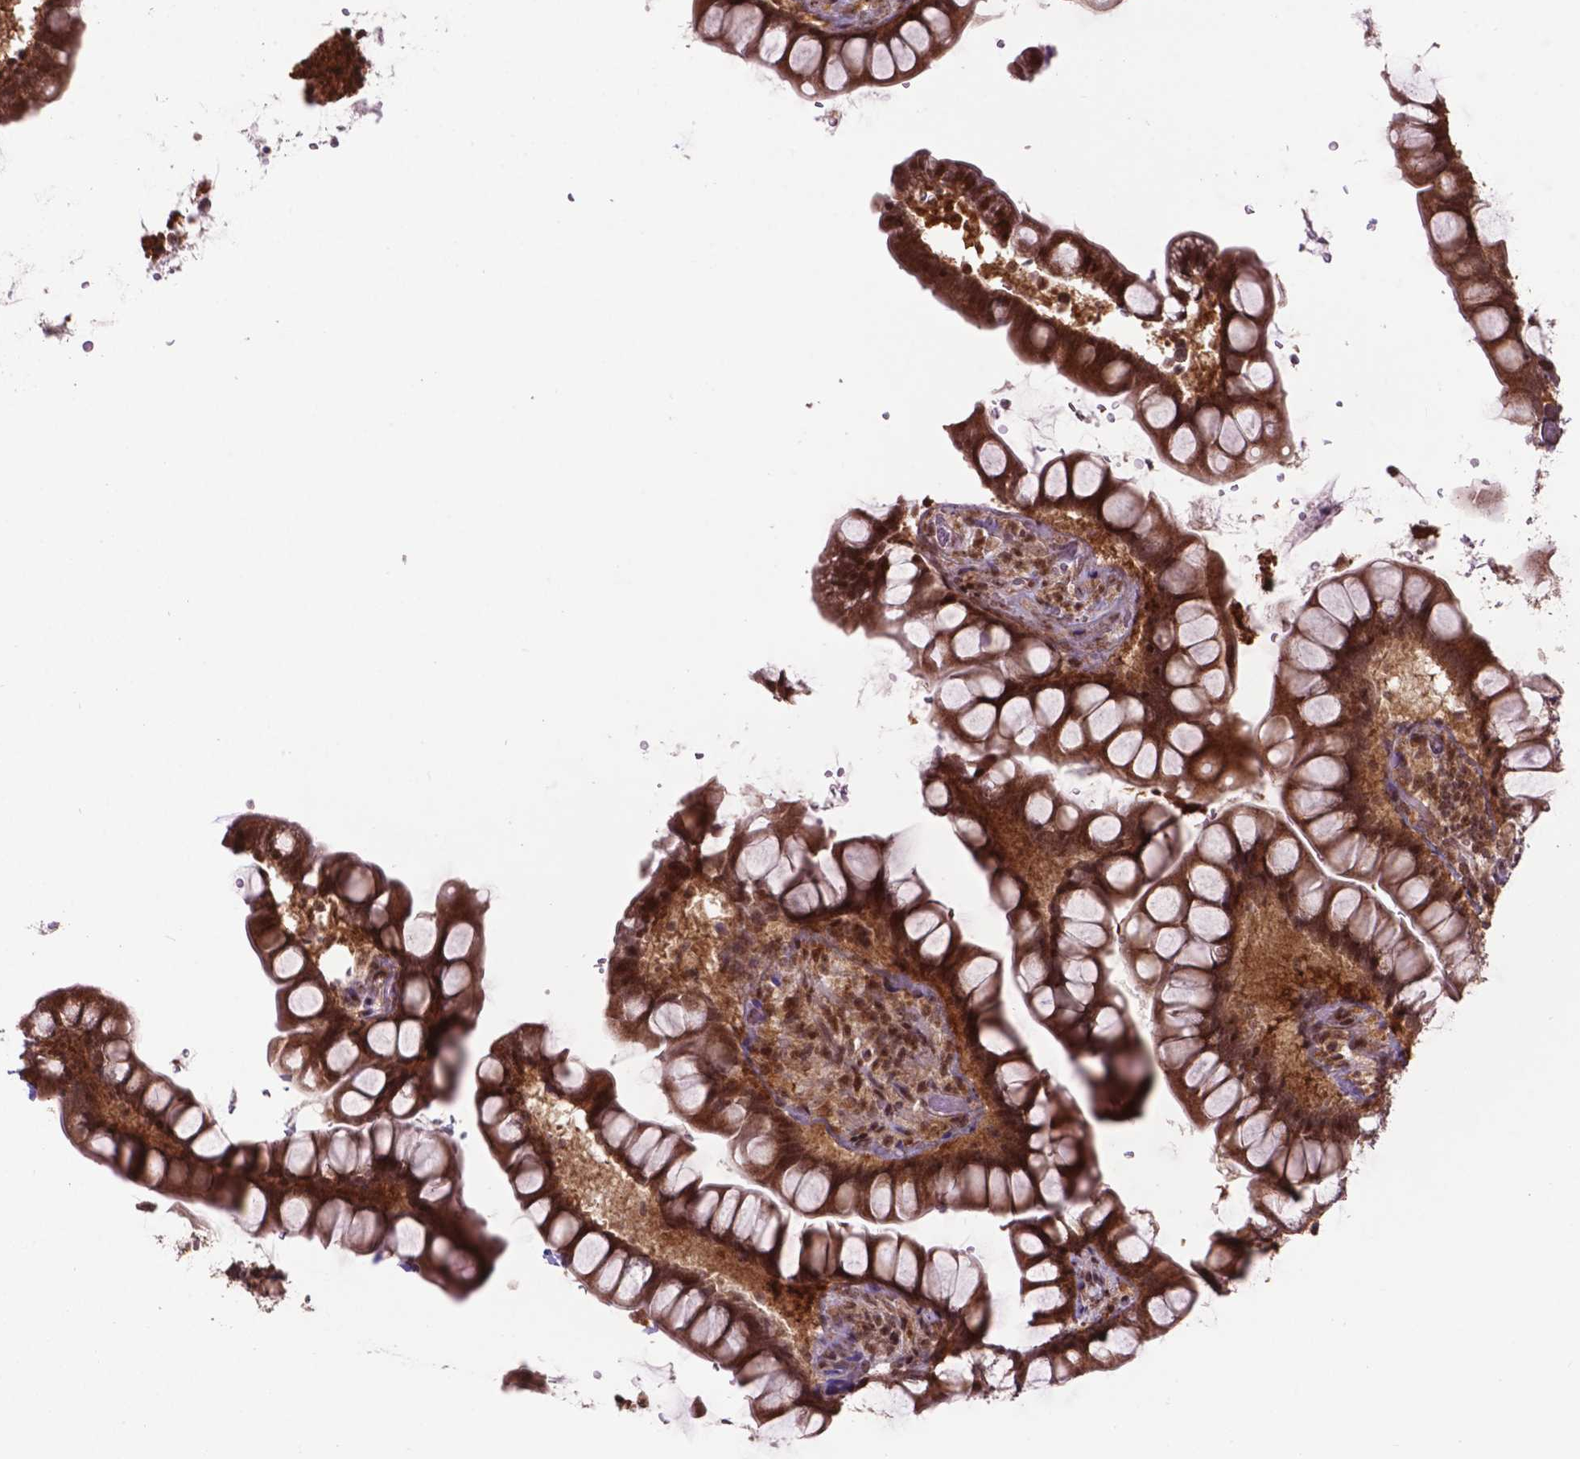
{"staining": {"intensity": "moderate", "quantity": ">75%", "location": "cytoplasmic/membranous,nuclear"}, "tissue": "small intestine", "cell_type": "Glandular cells", "image_type": "normal", "snomed": [{"axis": "morphology", "description": "Normal tissue, NOS"}, {"axis": "topography", "description": "Small intestine"}], "caption": "The photomicrograph reveals staining of benign small intestine, revealing moderate cytoplasmic/membranous,nuclear protein staining (brown color) within glandular cells.", "gene": "CSNK2A1", "patient": {"sex": "male", "age": 70}}